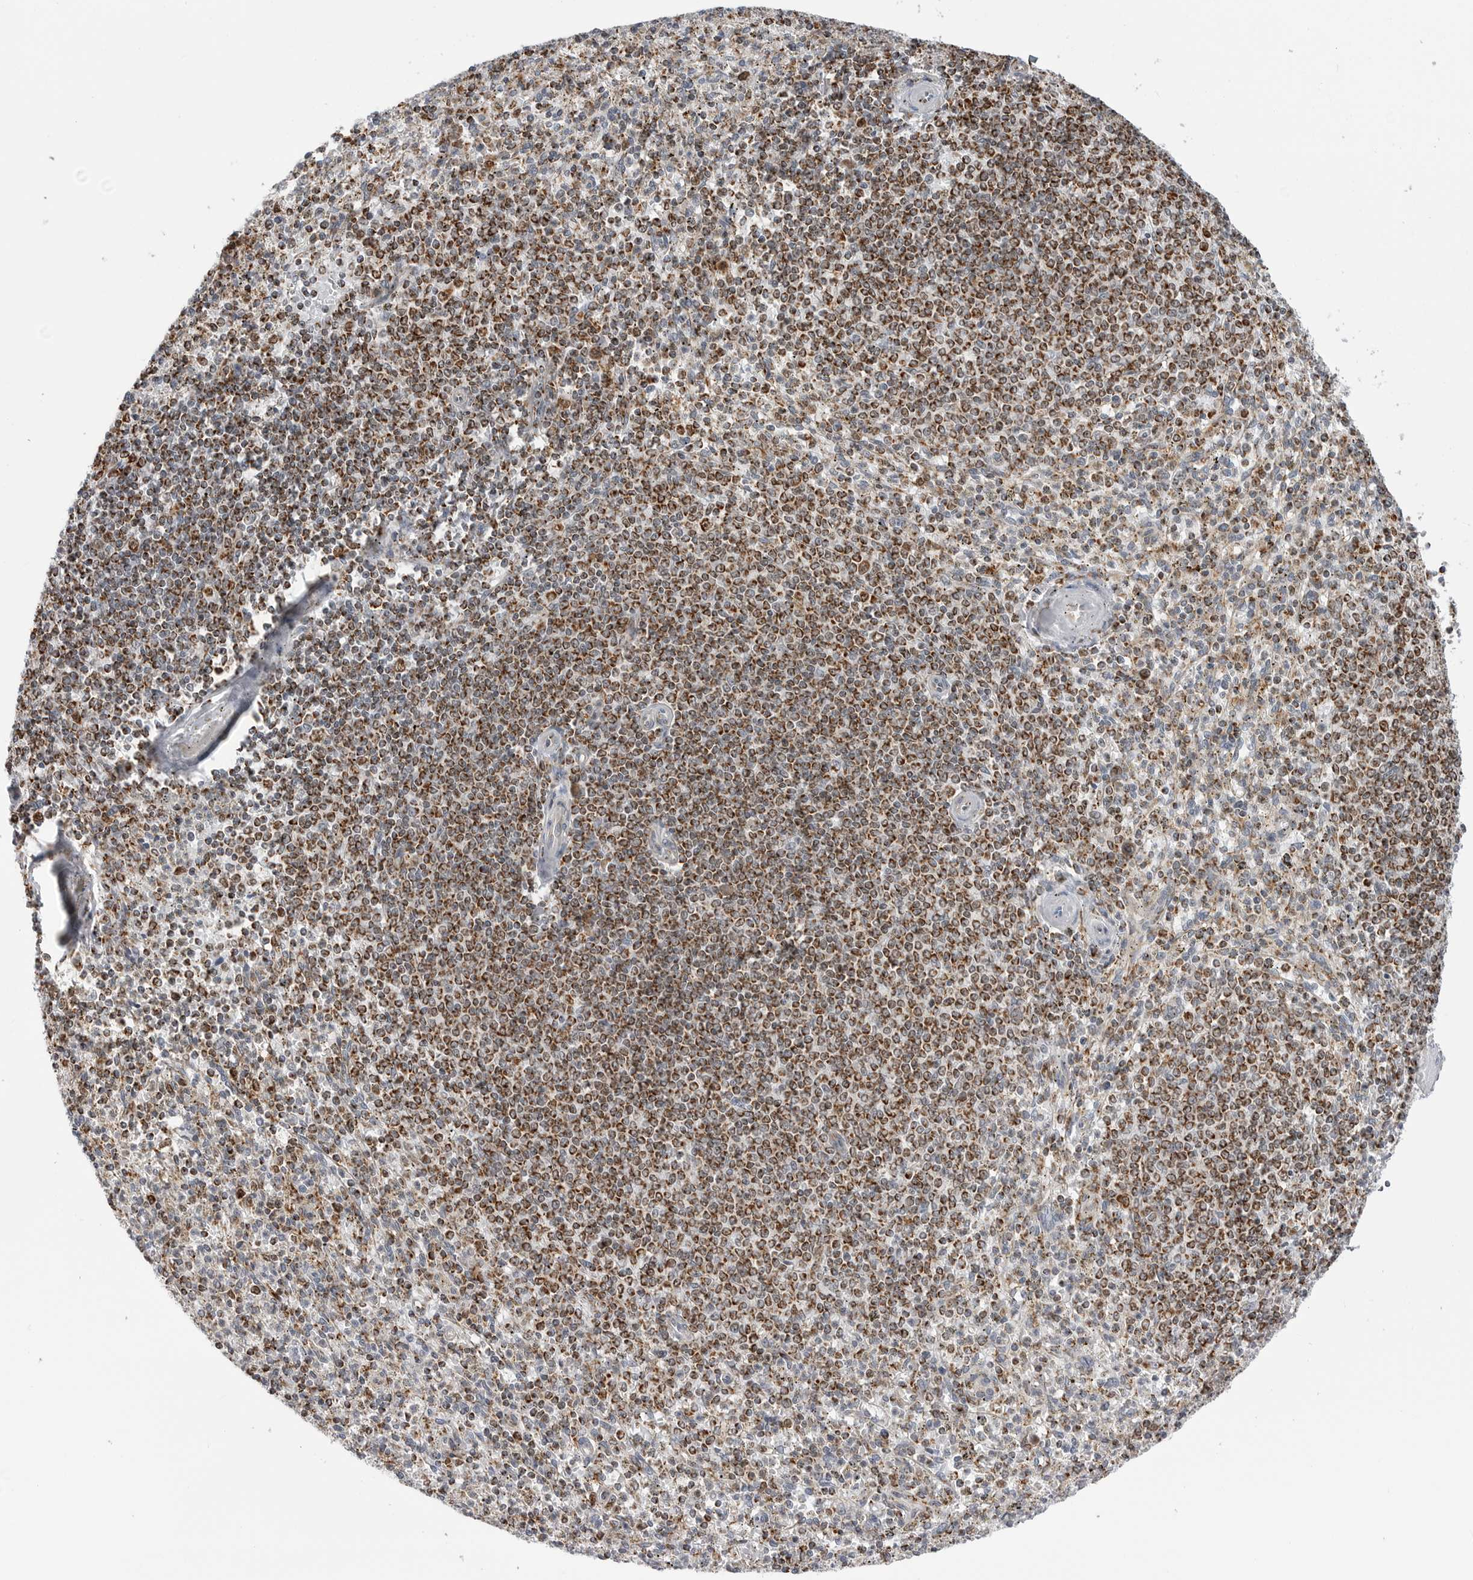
{"staining": {"intensity": "moderate", "quantity": "25%-75%", "location": "cytoplasmic/membranous"}, "tissue": "spleen", "cell_type": "Cells in red pulp", "image_type": "normal", "snomed": [{"axis": "morphology", "description": "Normal tissue, NOS"}, {"axis": "topography", "description": "Spleen"}], "caption": "Normal spleen displays moderate cytoplasmic/membranous positivity in about 25%-75% of cells in red pulp The staining is performed using DAB (3,3'-diaminobenzidine) brown chromogen to label protein expression. The nuclei are counter-stained blue using hematoxylin..", "gene": "COX5A", "patient": {"sex": "male", "age": 72}}